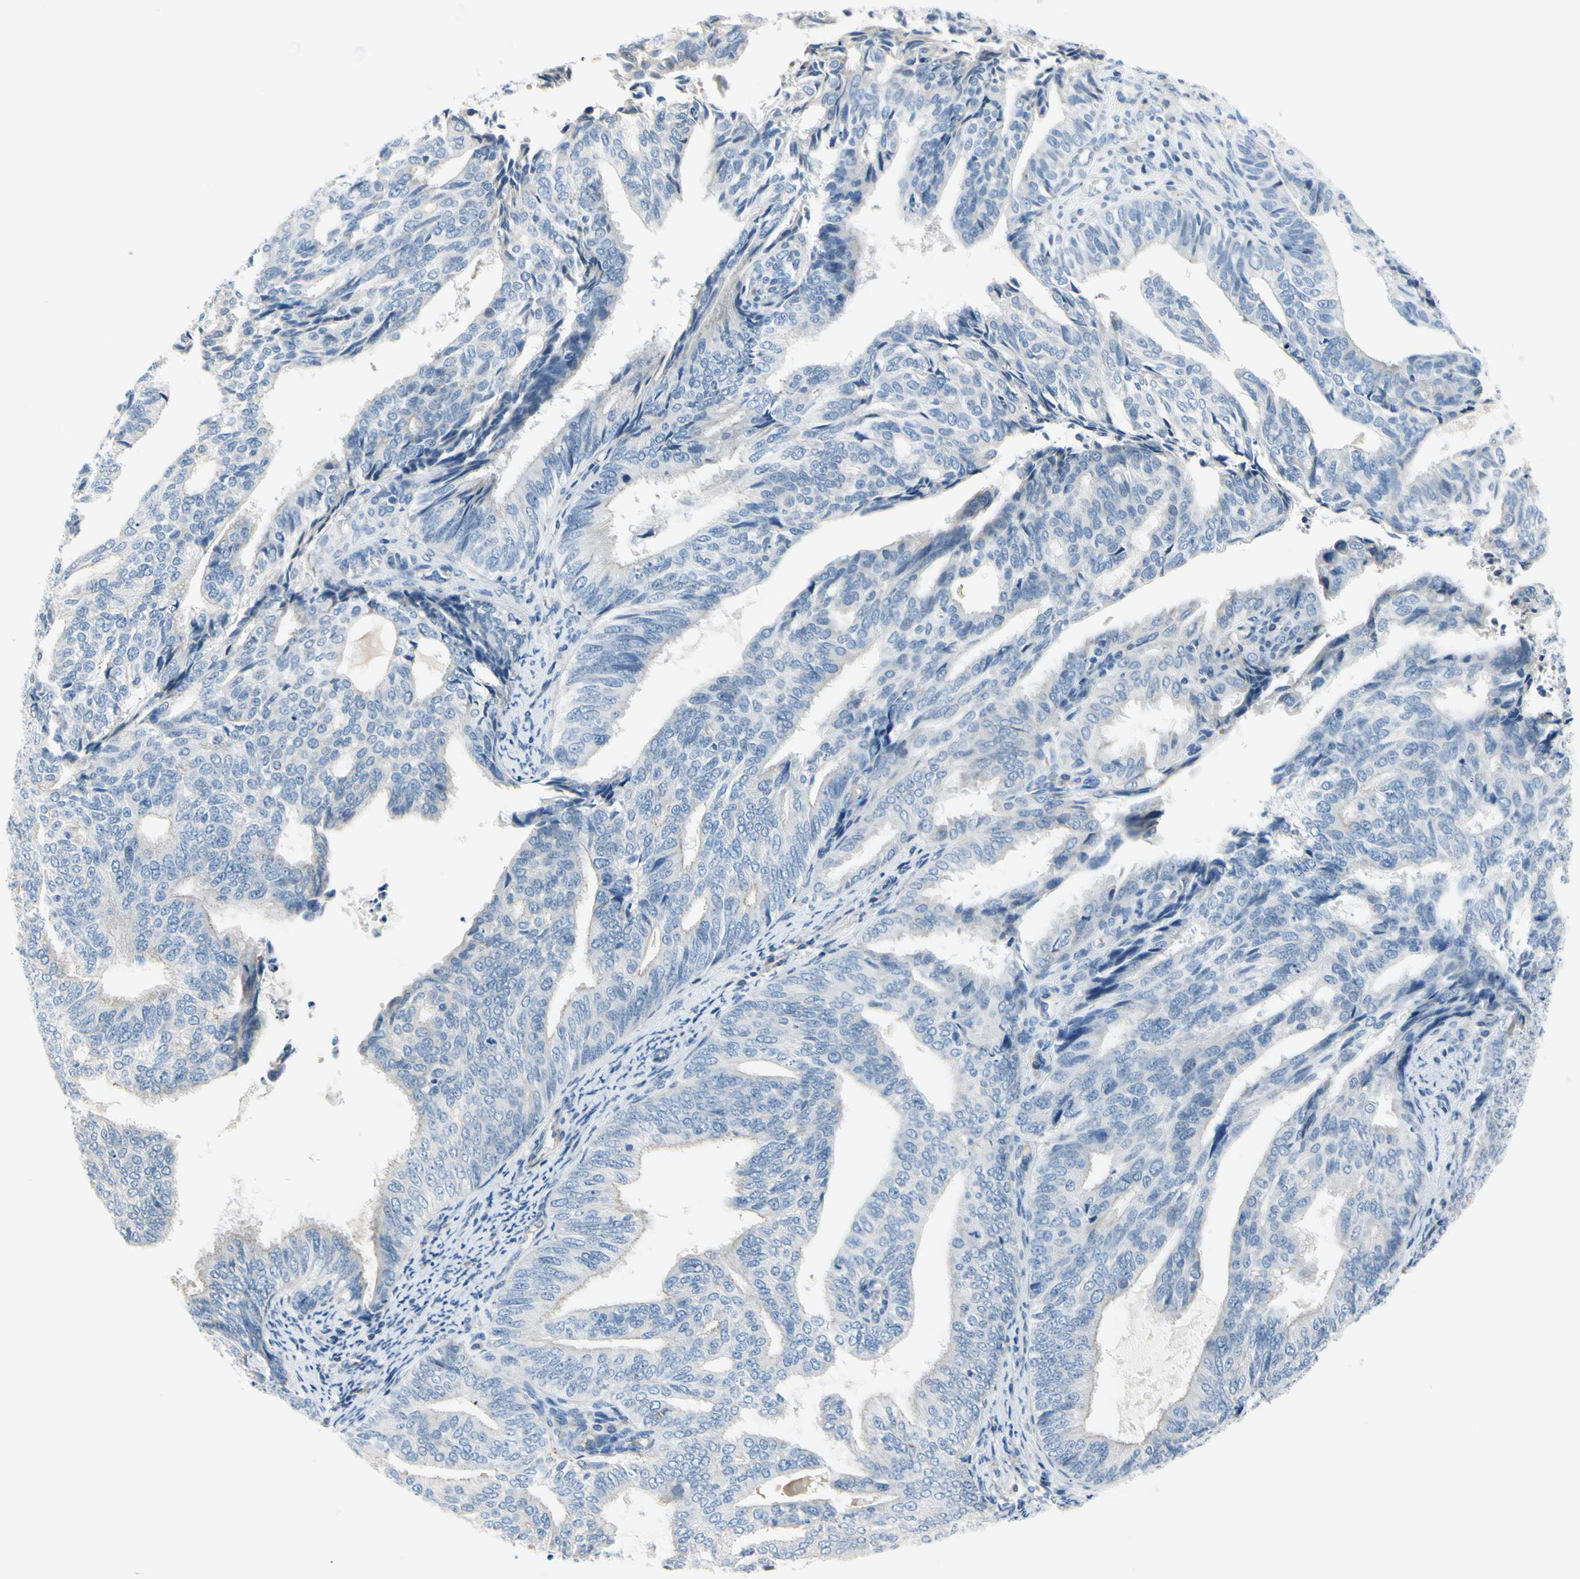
{"staining": {"intensity": "negative", "quantity": "none", "location": "none"}, "tissue": "endometrial cancer", "cell_type": "Tumor cells", "image_type": "cancer", "snomed": [{"axis": "morphology", "description": "Adenocarcinoma, NOS"}, {"axis": "topography", "description": "Endometrium"}], "caption": "Endometrial cancer (adenocarcinoma) was stained to show a protein in brown. There is no significant expression in tumor cells.", "gene": "FCER2", "patient": {"sex": "female", "age": 58}}